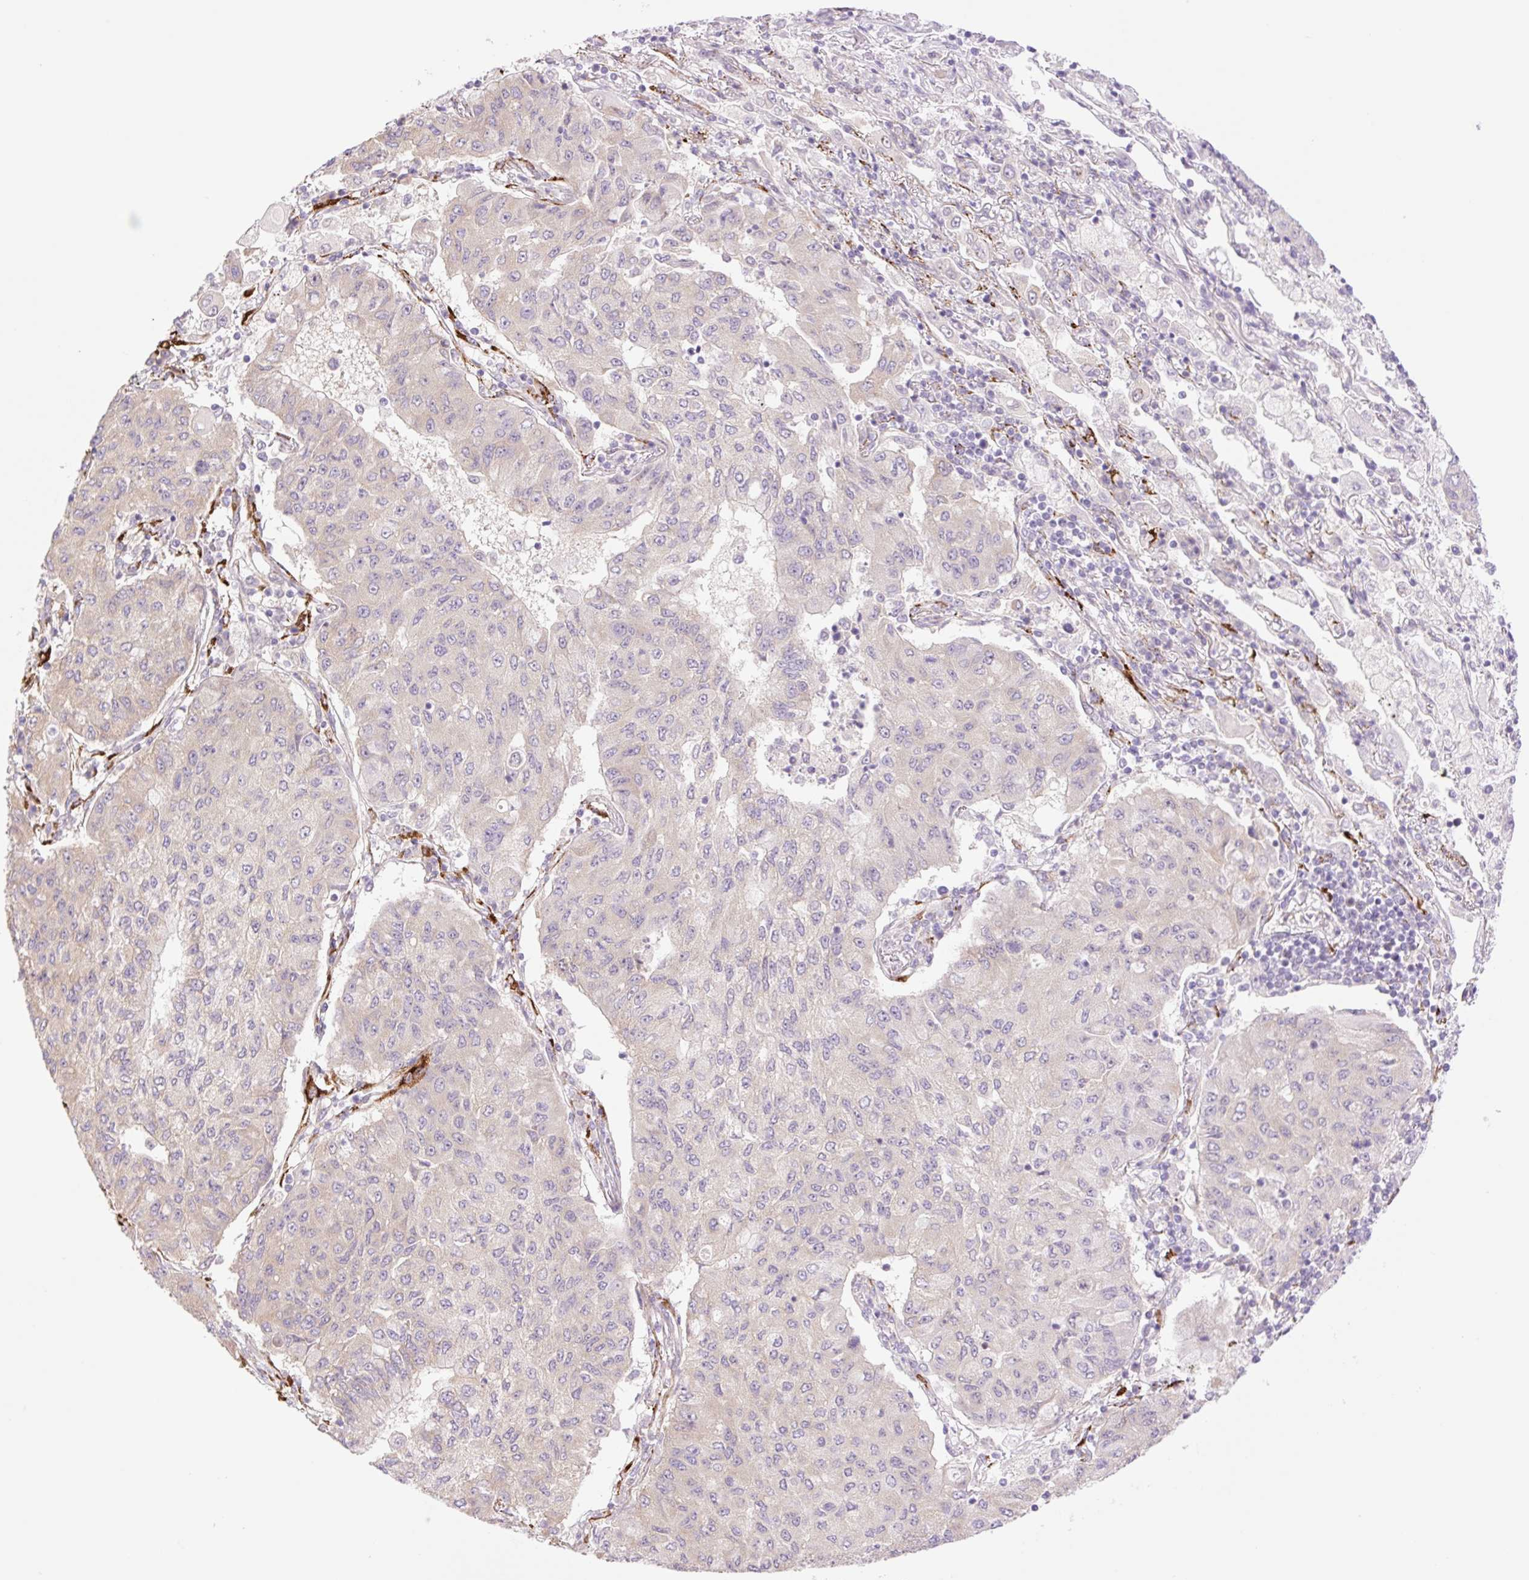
{"staining": {"intensity": "negative", "quantity": "none", "location": "none"}, "tissue": "lung cancer", "cell_type": "Tumor cells", "image_type": "cancer", "snomed": [{"axis": "morphology", "description": "Squamous cell carcinoma, NOS"}, {"axis": "topography", "description": "Lung"}], "caption": "IHC image of human lung squamous cell carcinoma stained for a protein (brown), which displays no positivity in tumor cells.", "gene": "COL5A1", "patient": {"sex": "male", "age": 74}}